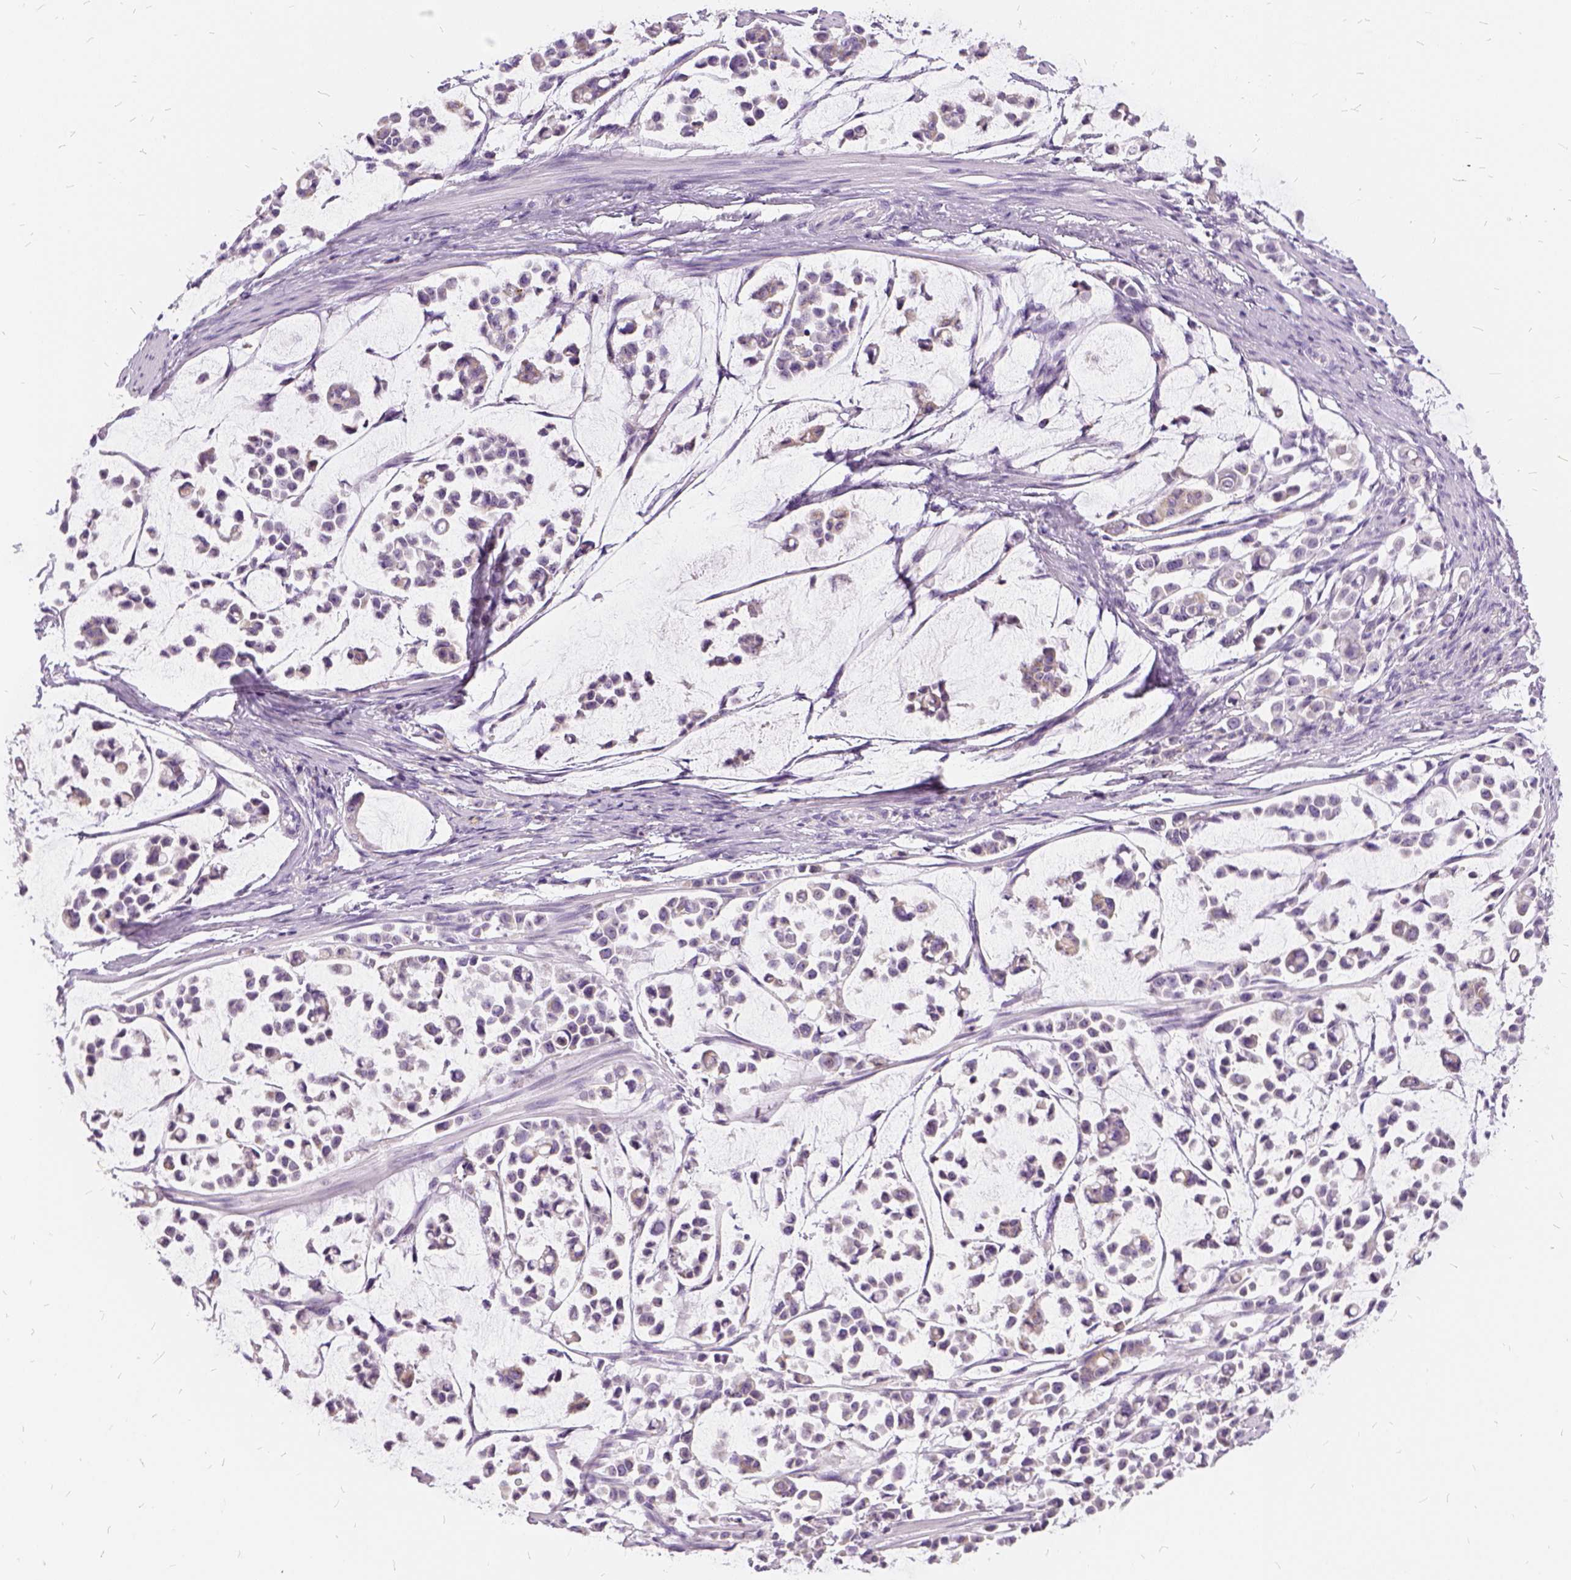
{"staining": {"intensity": "negative", "quantity": "none", "location": "none"}, "tissue": "stomach cancer", "cell_type": "Tumor cells", "image_type": "cancer", "snomed": [{"axis": "morphology", "description": "Adenocarcinoma, NOS"}, {"axis": "topography", "description": "Stomach"}], "caption": "This histopathology image is of adenocarcinoma (stomach) stained with immunohistochemistry to label a protein in brown with the nuclei are counter-stained blue. There is no positivity in tumor cells. (DAB (3,3'-diaminobenzidine) IHC visualized using brightfield microscopy, high magnification).", "gene": "FDX1", "patient": {"sex": "male", "age": 82}}